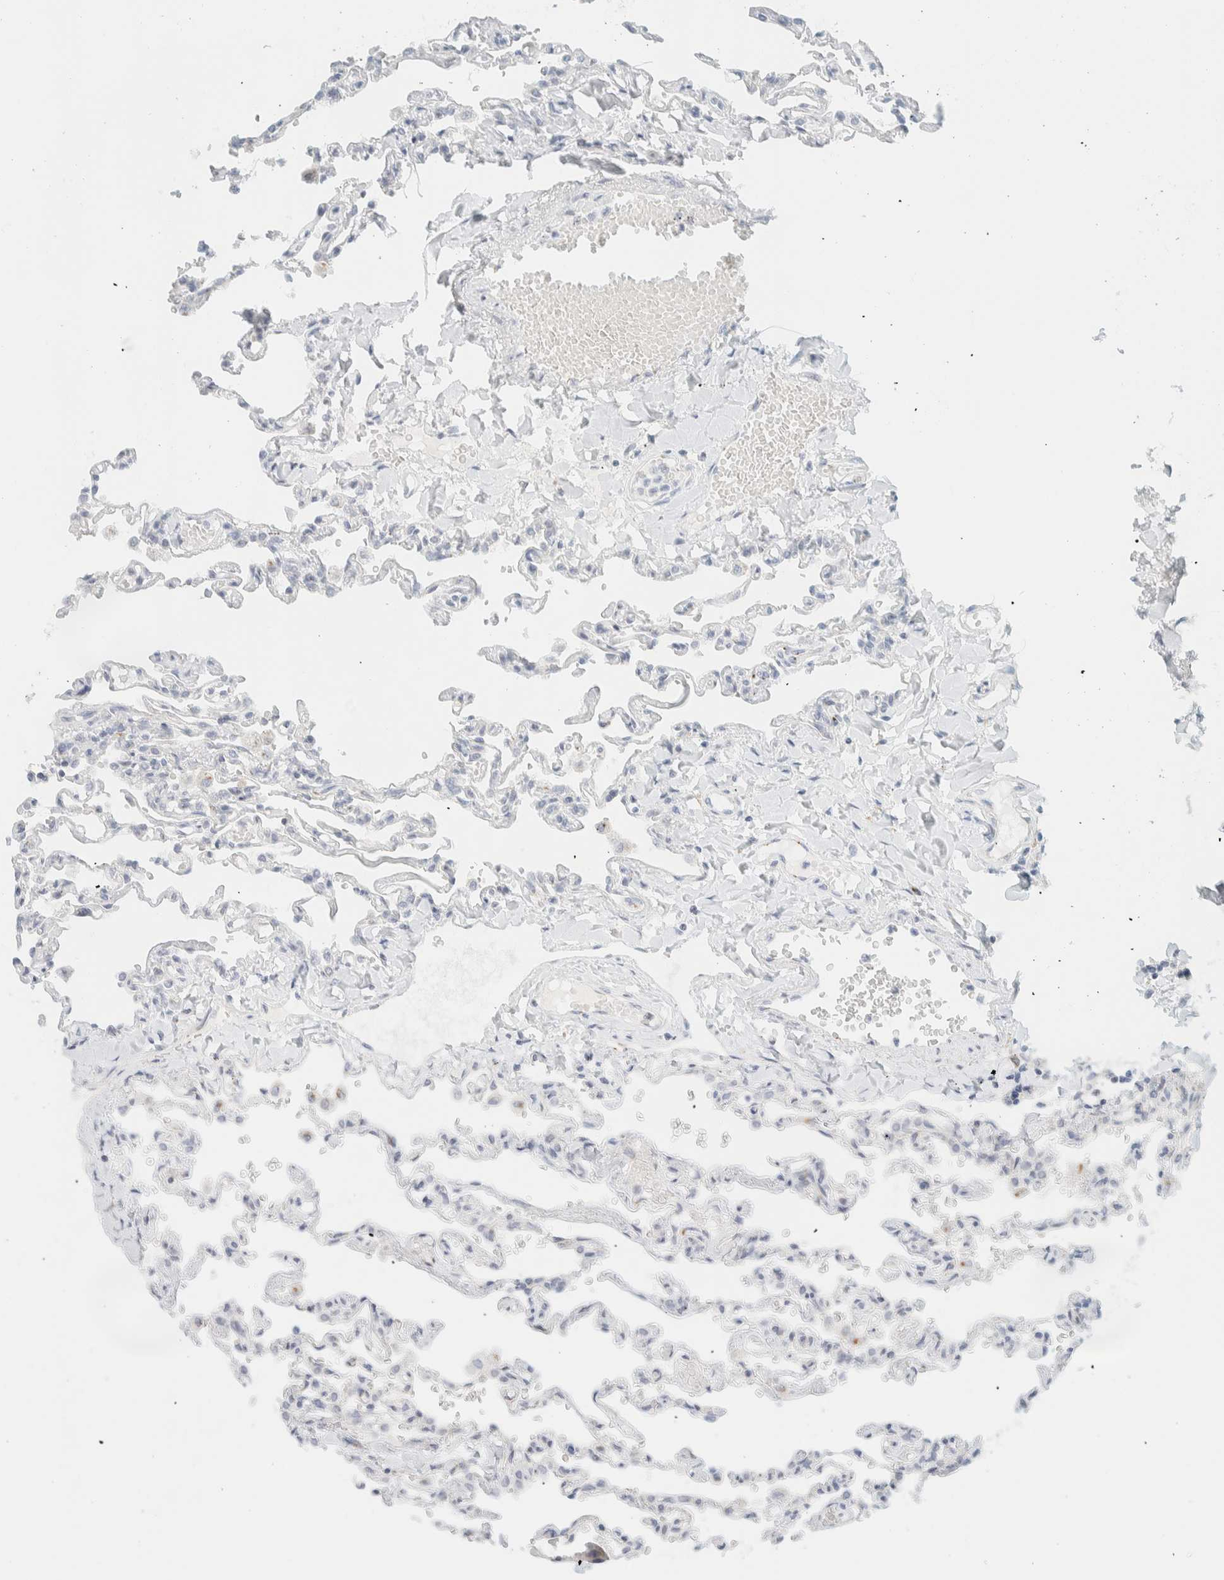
{"staining": {"intensity": "negative", "quantity": "none", "location": "none"}, "tissue": "lung", "cell_type": "Alveolar cells", "image_type": "normal", "snomed": [{"axis": "morphology", "description": "Normal tissue, NOS"}, {"axis": "topography", "description": "Lung"}], "caption": "This is a micrograph of IHC staining of unremarkable lung, which shows no expression in alveolar cells.", "gene": "SPNS3", "patient": {"sex": "male", "age": 21}}